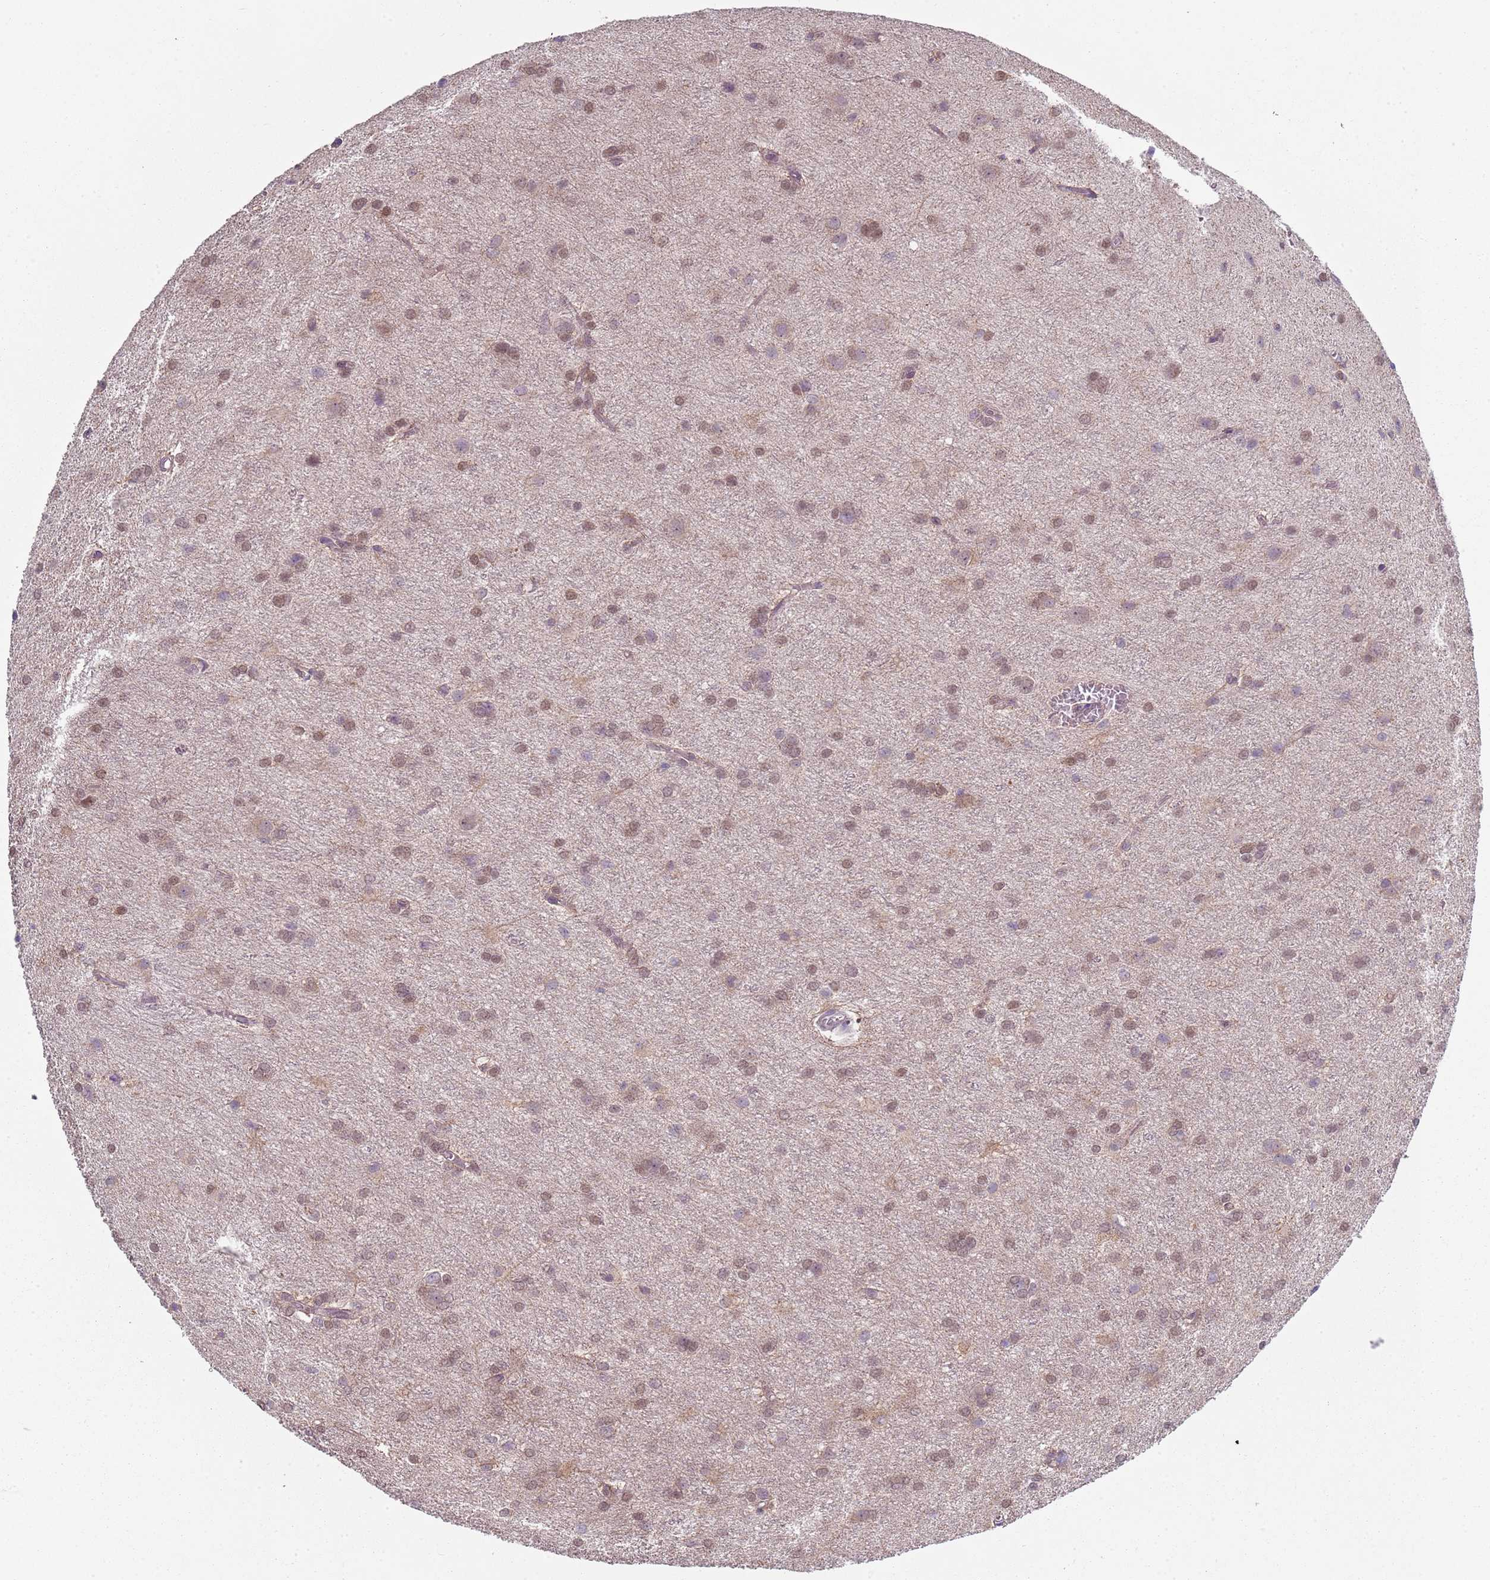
{"staining": {"intensity": "moderate", "quantity": ">75%", "location": "nuclear"}, "tissue": "glioma", "cell_type": "Tumor cells", "image_type": "cancer", "snomed": [{"axis": "morphology", "description": "Glioma, malignant, High grade"}, {"axis": "topography", "description": "Brain"}], "caption": "Brown immunohistochemical staining in glioma exhibits moderate nuclear staining in approximately >75% of tumor cells.", "gene": "SMARCAL1", "patient": {"sex": "female", "age": 50}}